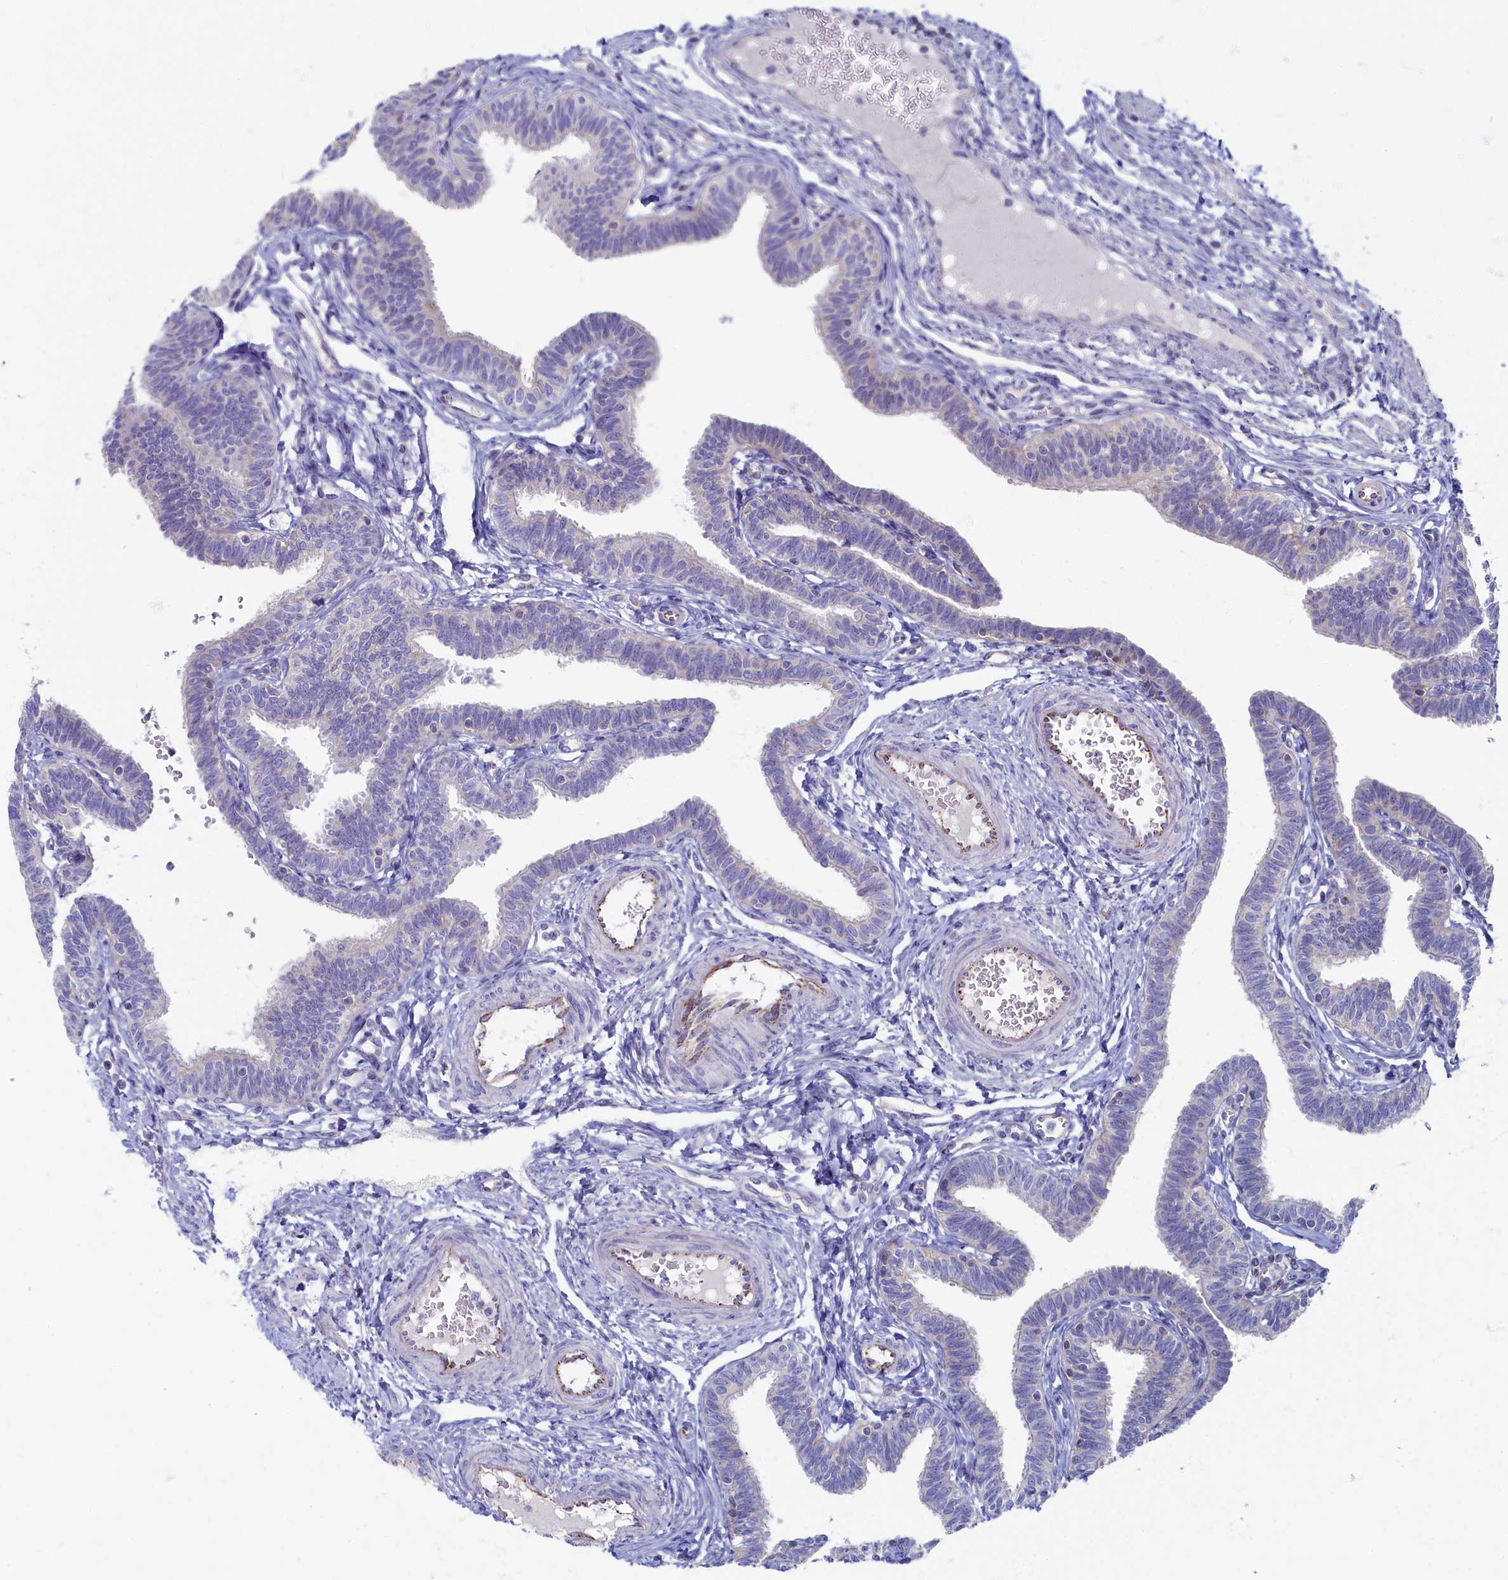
{"staining": {"intensity": "weak", "quantity": "<25%", "location": "cytoplasmic/membranous"}, "tissue": "fallopian tube", "cell_type": "Glandular cells", "image_type": "normal", "snomed": [{"axis": "morphology", "description": "Normal tissue, NOS"}, {"axis": "topography", "description": "Fallopian tube"}, {"axis": "topography", "description": "Ovary"}], "caption": "An IHC histopathology image of normal fallopian tube is shown. There is no staining in glandular cells of fallopian tube. (DAB immunohistochemistry visualized using brightfield microscopy, high magnification).", "gene": "OCIAD2", "patient": {"sex": "female", "age": 23}}